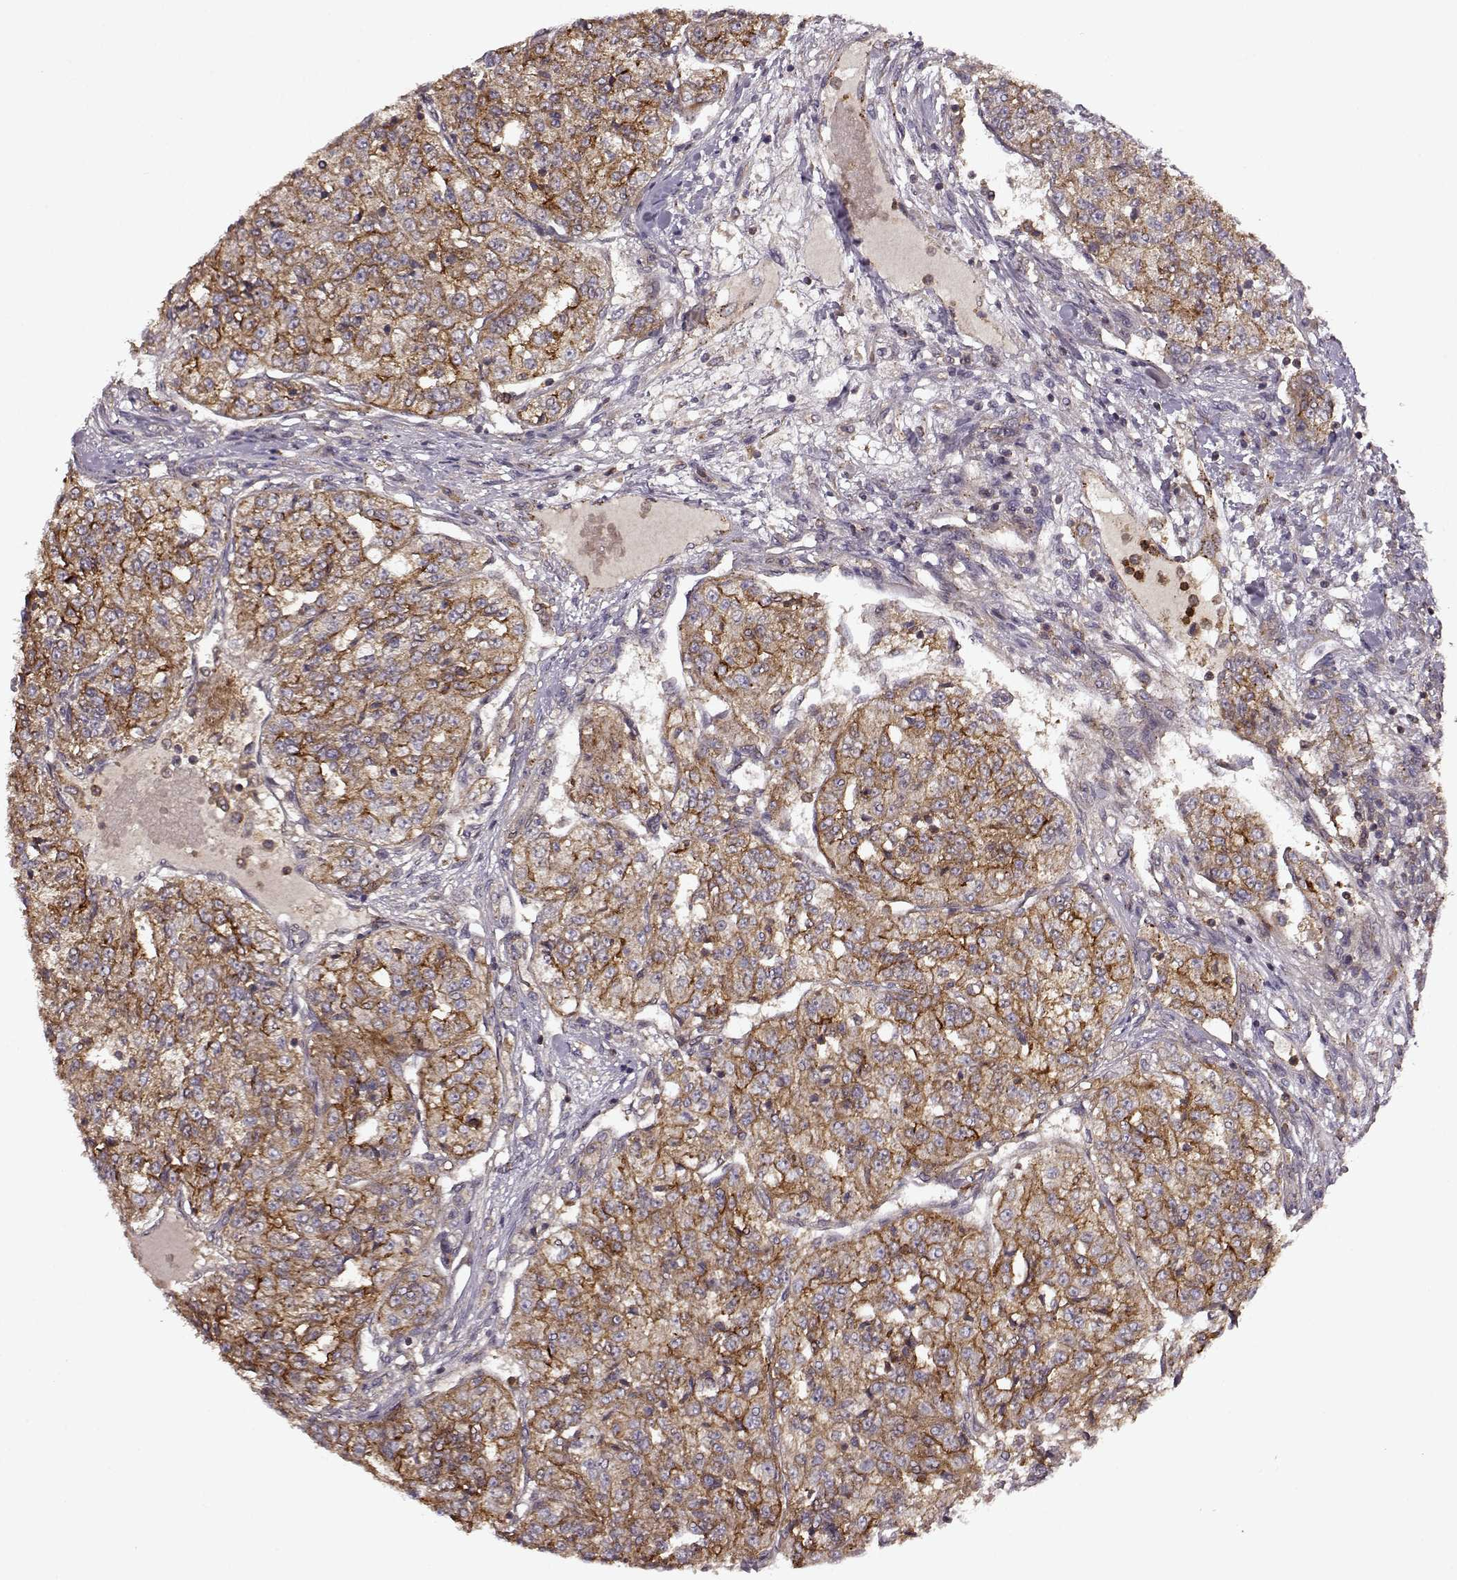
{"staining": {"intensity": "strong", "quantity": ">75%", "location": "cytoplasmic/membranous"}, "tissue": "renal cancer", "cell_type": "Tumor cells", "image_type": "cancer", "snomed": [{"axis": "morphology", "description": "Adenocarcinoma, NOS"}, {"axis": "topography", "description": "Kidney"}], "caption": "Immunohistochemistry (IHC) (DAB) staining of renal cancer (adenocarcinoma) displays strong cytoplasmic/membranous protein staining in approximately >75% of tumor cells.", "gene": "IFRD2", "patient": {"sex": "female", "age": 63}}